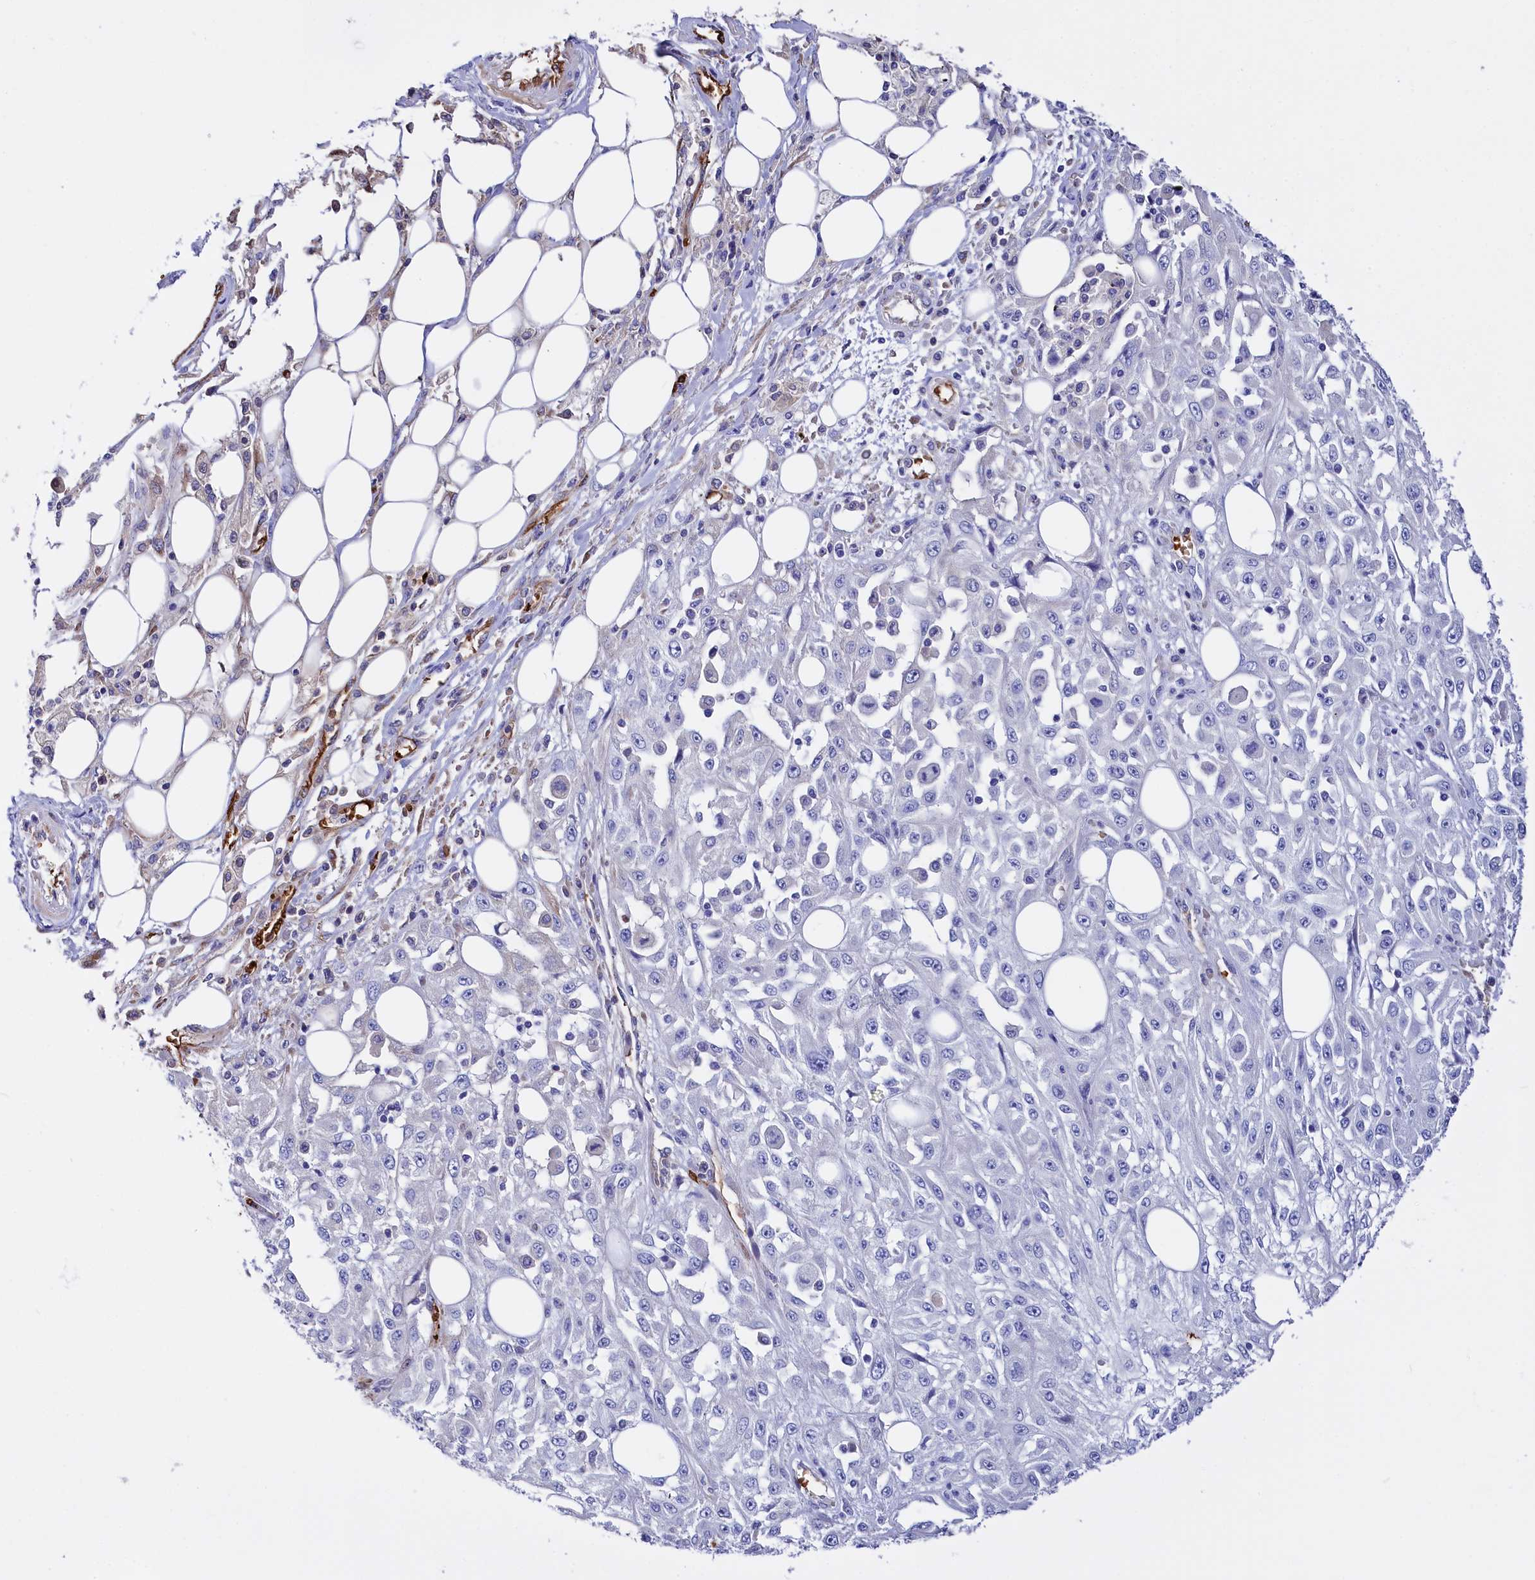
{"staining": {"intensity": "negative", "quantity": "none", "location": "none"}, "tissue": "skin cancer", "cell_type": "Tumor cells", "image_type": "cancer", "snomed": [{"axis": "morphology", "description": "Squamous cell carcinoma, NOS"}, {"axis": "morphology", "description": "Squamous cell carcinoma, metastatic, NOS"}, {"axis": "topography", "description": "Skin"}, {"axis": "topography", "description": "Lymph node"}], "caption": "This is a histopathology image of immunohistochemistry (IHC) staining of skin squamous cell carcinoma, which shows no staining in tumor cells.", "gene": "RPUSD3", "patient": {"sex": "male", "age": 75}}